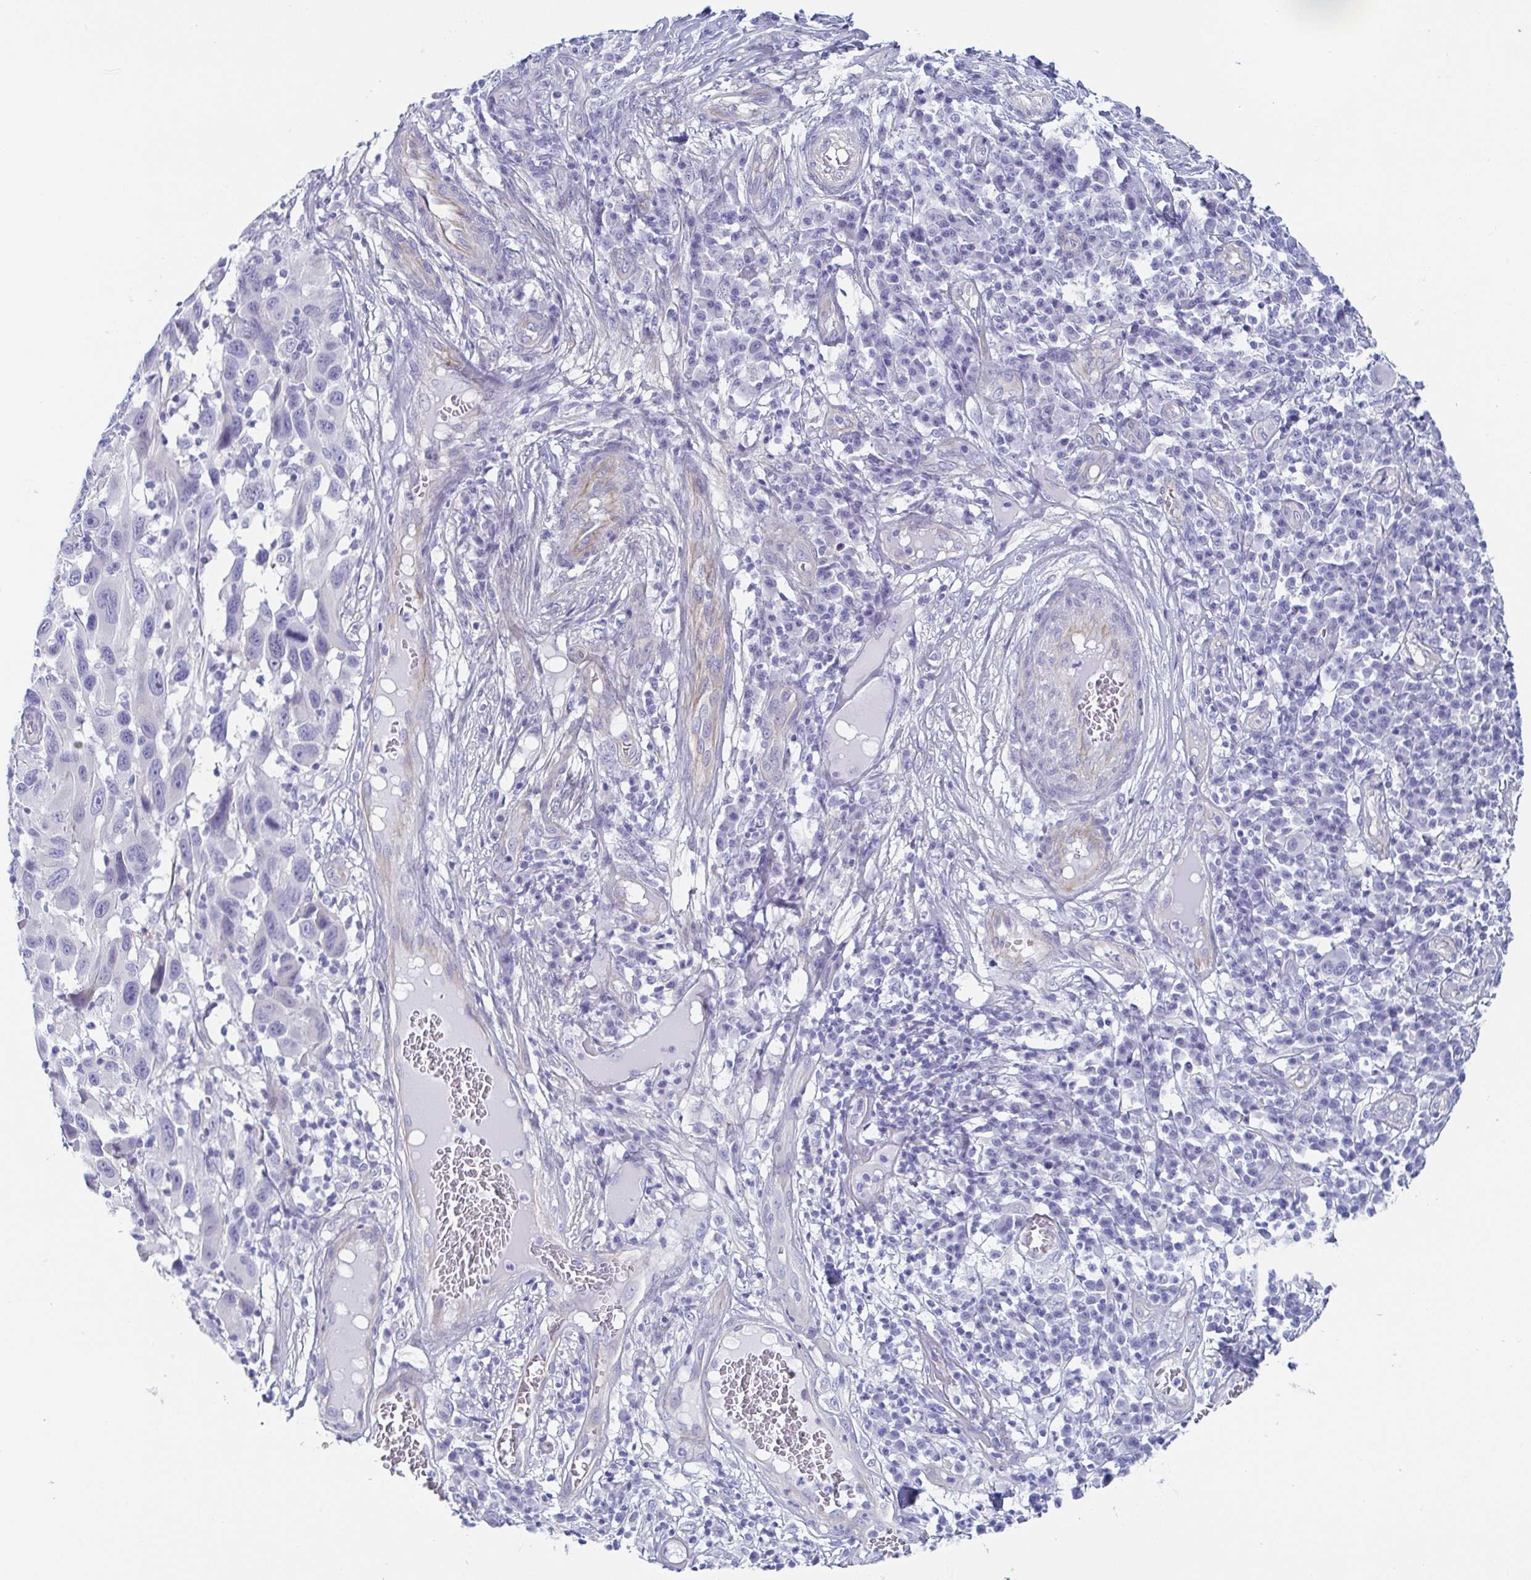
{"staining": {"intensity": "negative", "quantity": "none", "location": "none"}, "tissue": "melanoma", "cell_type": "Tumor cells", "image_type": "cancer", "snomed": [{"axis": "morphology", "description": "Malignant melanoma, NOS"}, {"axis": "topography", "description": "Skin"}], "caption": "Immunohistochemistry image of neoplastic tissue: melanoma stained with DAB displays no significant protein staining in tumor cells.", "gene": "DYNC1I1", "patient": {"sex": "male", "age": 53}}